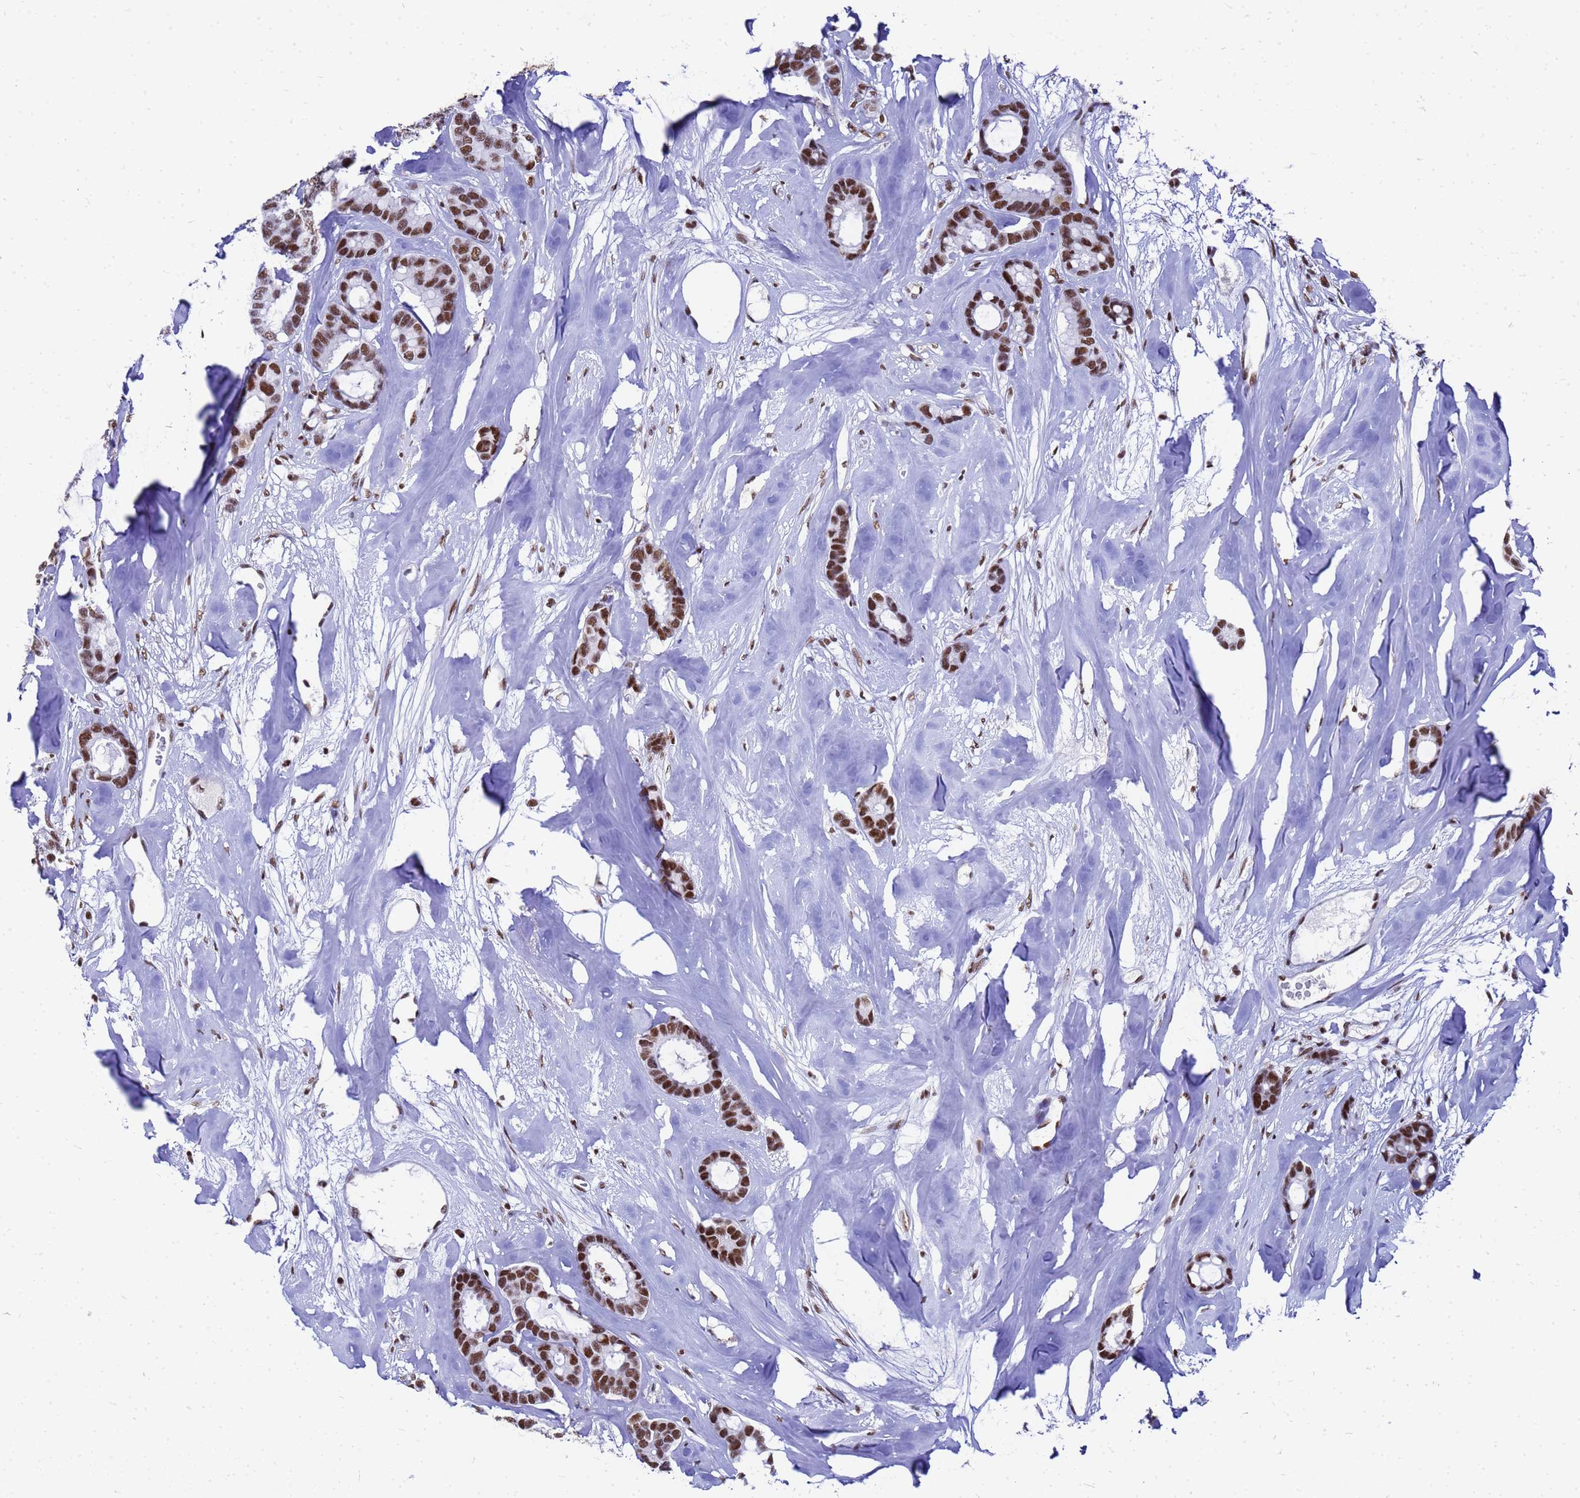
{"staining": {"intensity": "strong", "quantity": ">75%", "location": "nuclear"}, "tissue": "breast cancer", "cell_type": "Tumor cells", "image_type": "cancer", "snomed": [{"axis": "morphology", "description": "Duct carcinoma"}, {"axis": "topography", "description": "Breast"}], "caption": "Breast cancer stained with immunohistochemistry (IHC) demonstrates strong nuclear expression in approximately >75% of tumor cells. (Stains: DAB (3,3'-diaminobenzidine) in brown, nuclei in blue, Microscopy: brightfield microscopy at high magnification).", "gene": "SART3", "patient": {"sex": "female", "age": 87}}